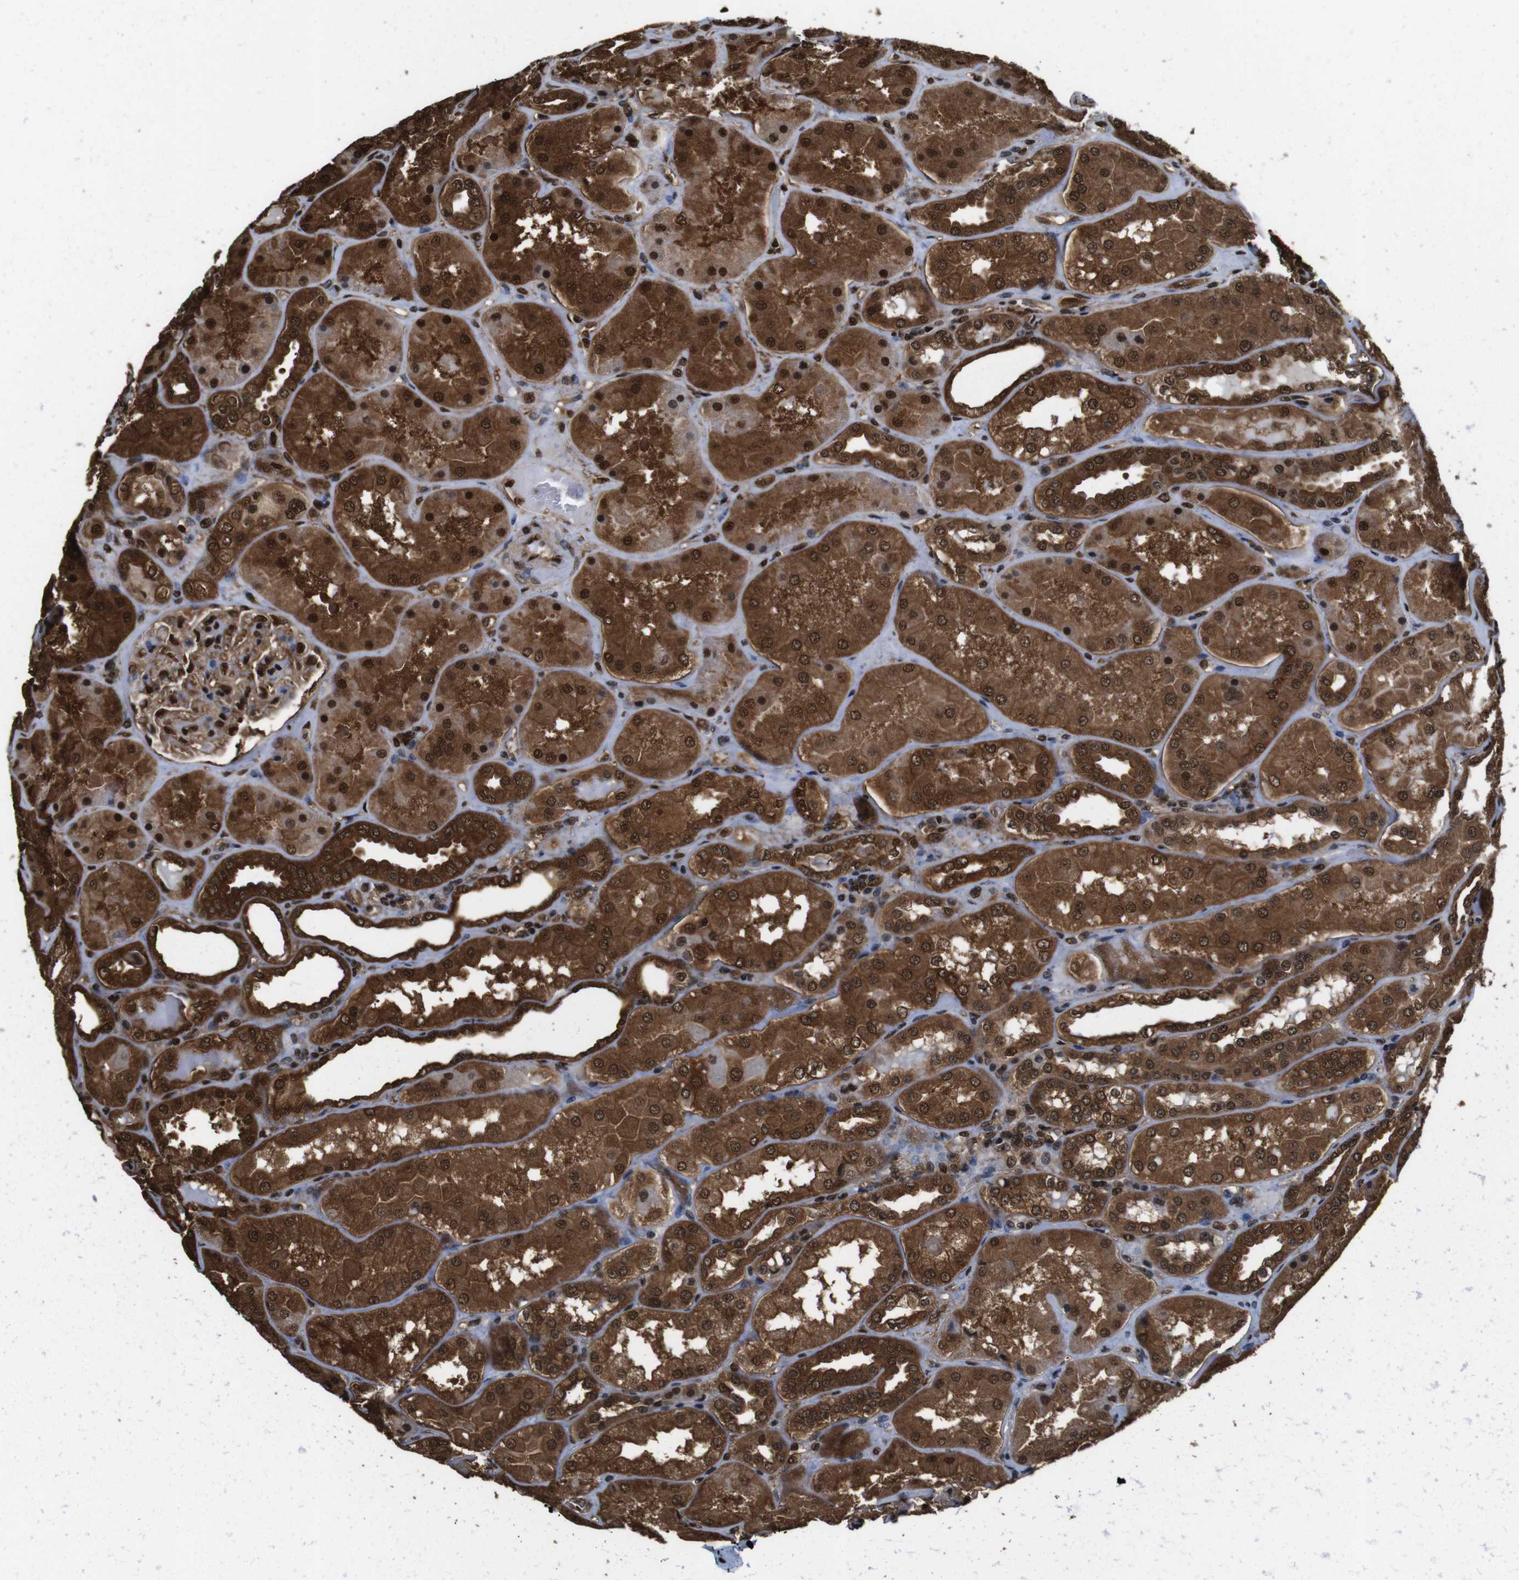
{"staining": {"intensity": "strong", "quantity": ">75%", "location": "cytoplasmic/membranous,nuclear"}, "tissue": "kidney", "cell_type": "Cells in glomeruli", "image_type": "normal", "snomed": [{"axis": "morphology", "description": "Normal tissue, NOS"}, {"axis": "topography", "description": "Kidney"}], "caption": "Protein analysis of unremarkable kidney demonstrates strong cytoplasmic/membranous,nuclear positivity in about >75% of cells in glomeruli. The protein is stained brown, and the nuclei are stained in blue (DAB (3,3'-diaminobenzidine) IHC with brightfield microscopy, high magnification).", "gene": "VCP", "patient": {"sex": "female", "age": 56}}